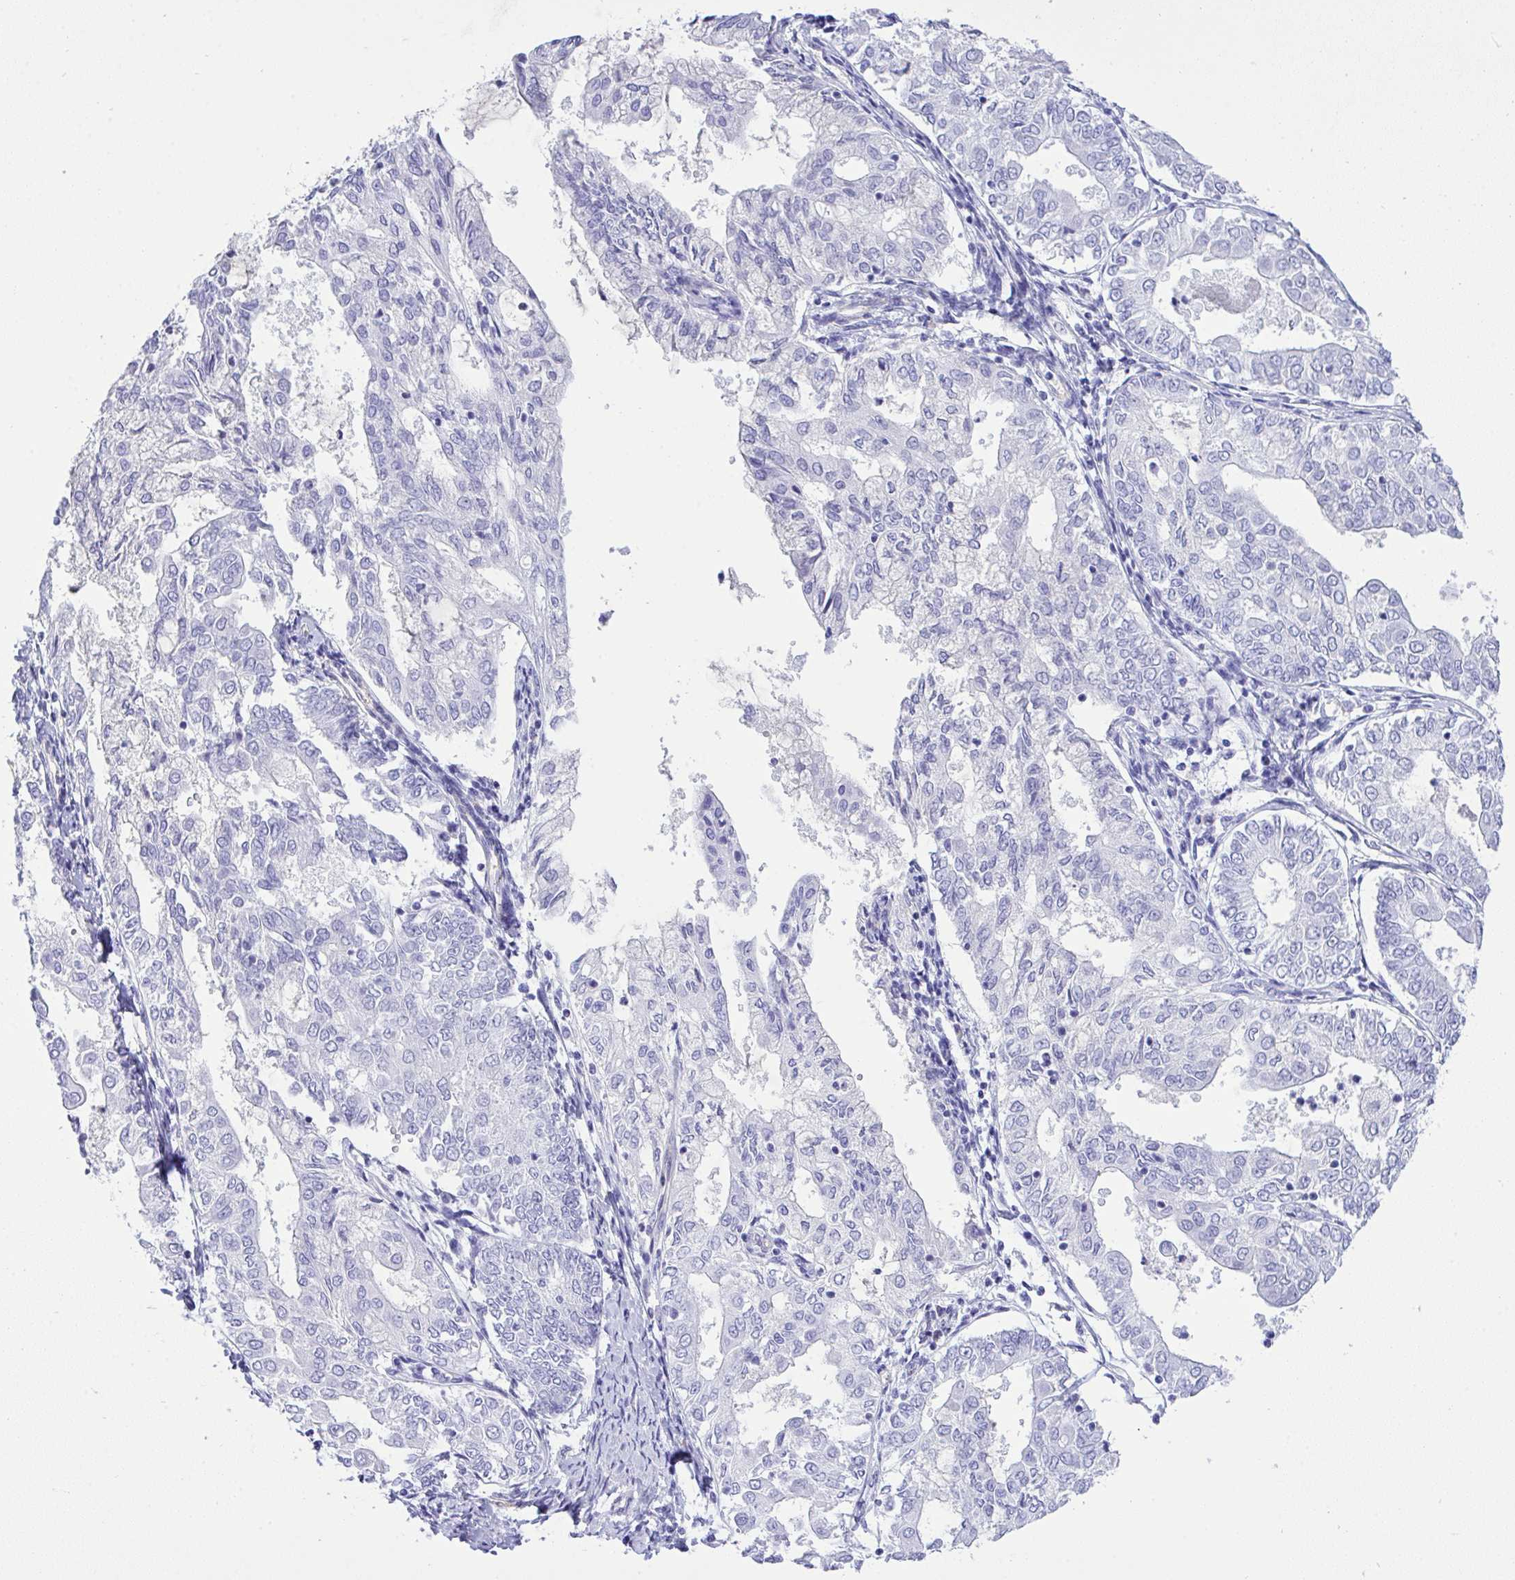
{"staining": {"intensity": "negative", "quantity": "none", "location": "none"}, "tissue": "endometrial cancer", "cell_type": "Tumor cells", "image_type": "cancer", "snomed": [{"axis": "morphology", "description": "Adenocarcinoma, NOS"}, {"axis": "topography", "description": "Endometrium"}], "caption": "DAB immunohistochemical staining of human endometrial cancer demonstrates no significant positivity in tumor cells.", "gene": "AKR1D1", "patient": {"sex": "female", "age": 68}}